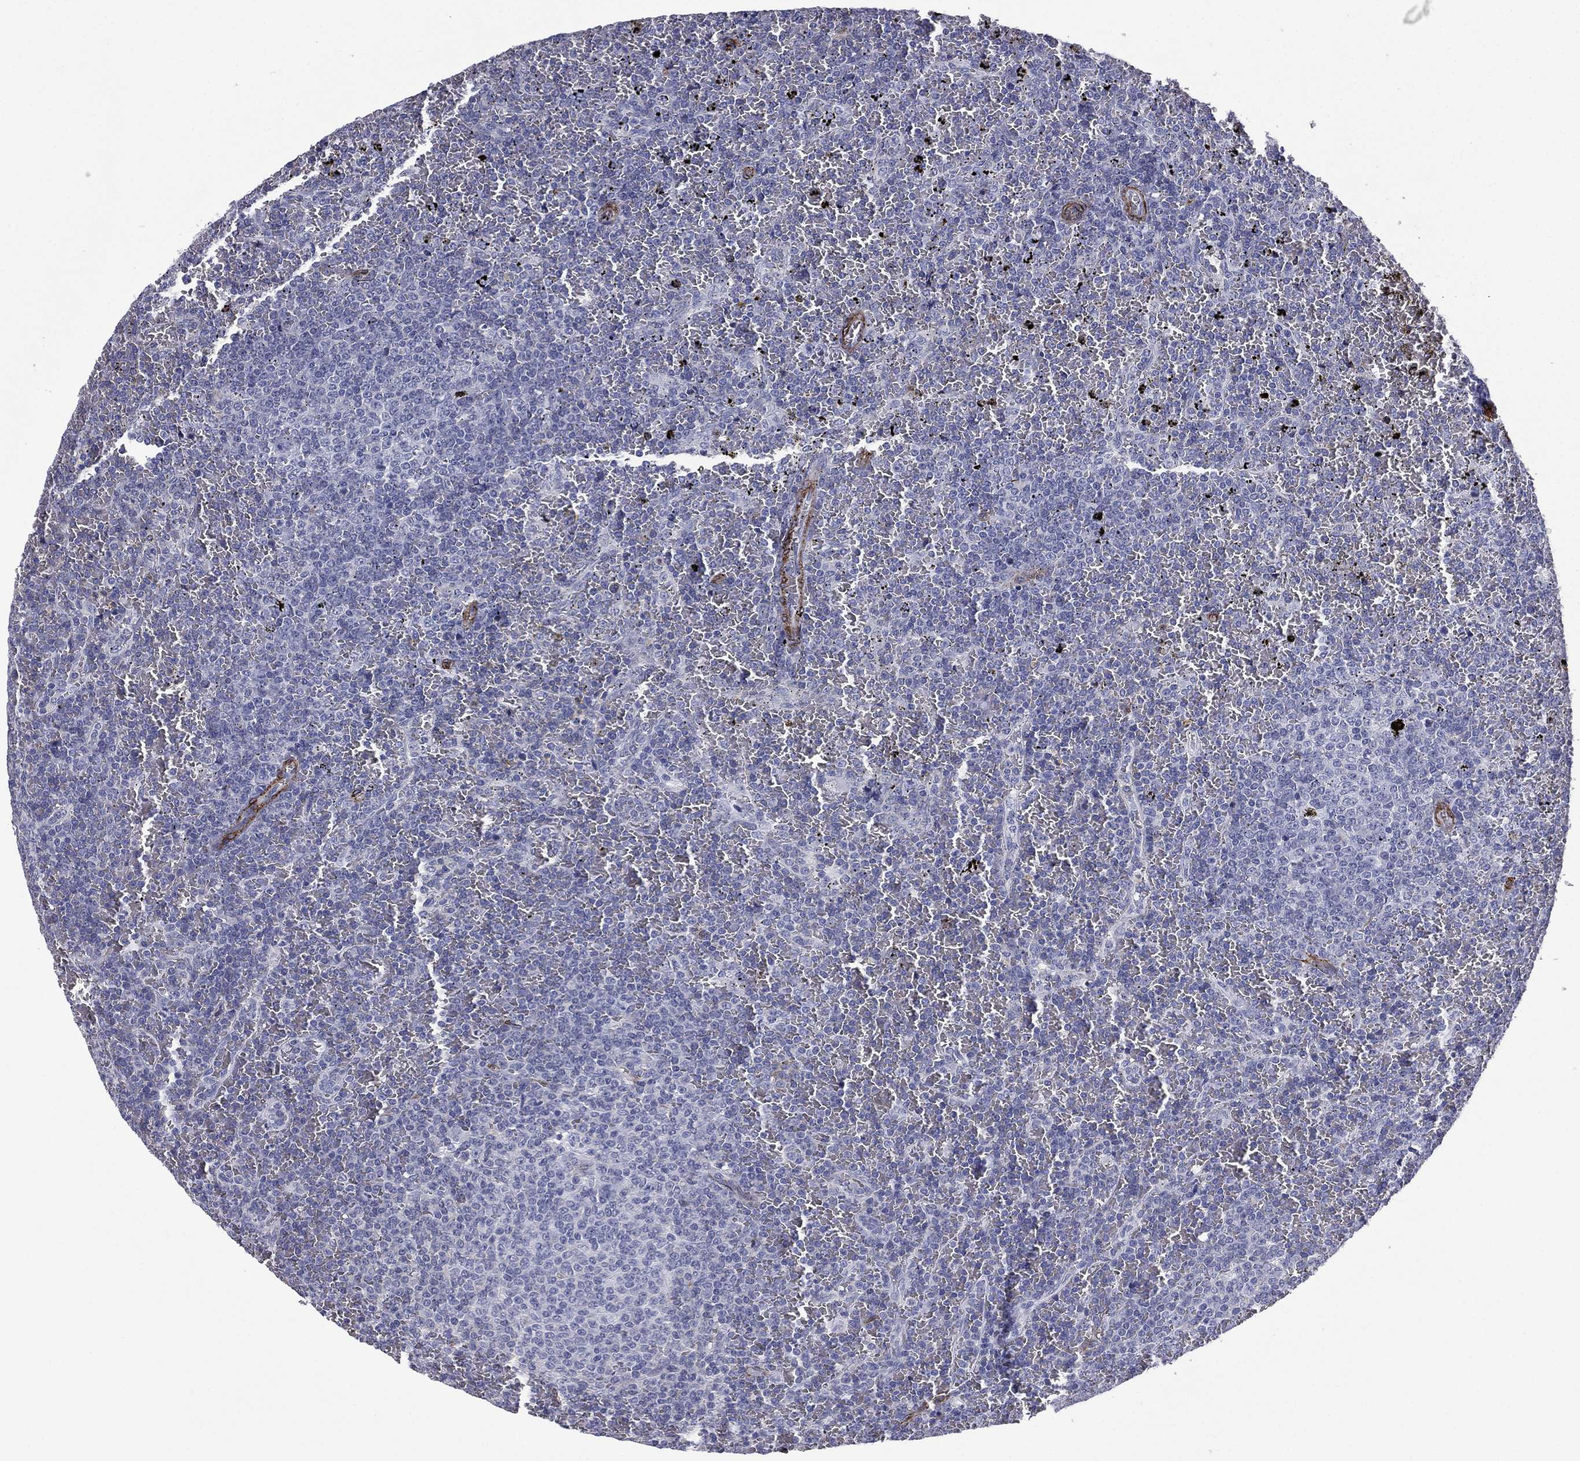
{"staining": {"intensity": "negative", "quantity": "none", "location": "none"}, "tissue": "lymphoma", "cell_type": "Tumor cells", "image_type": "cancer", "snomed": [{"axis": "morphology", "description": "Malignant lymphoma, non-Hodgkin's type, Low grade"}, {"axis": "topography", "description": "Spleen"}], "caption": "A high-resolution photomicrograph shows immunohistochemistry (IHC) staining of lymphoma, which shows no significant positivity in tumor cells. (Immunohistochemistry, brightfield microscopy, high magnification).", "gene": "CAVIN3", "patient": {"sex": "female", "age": 77}}